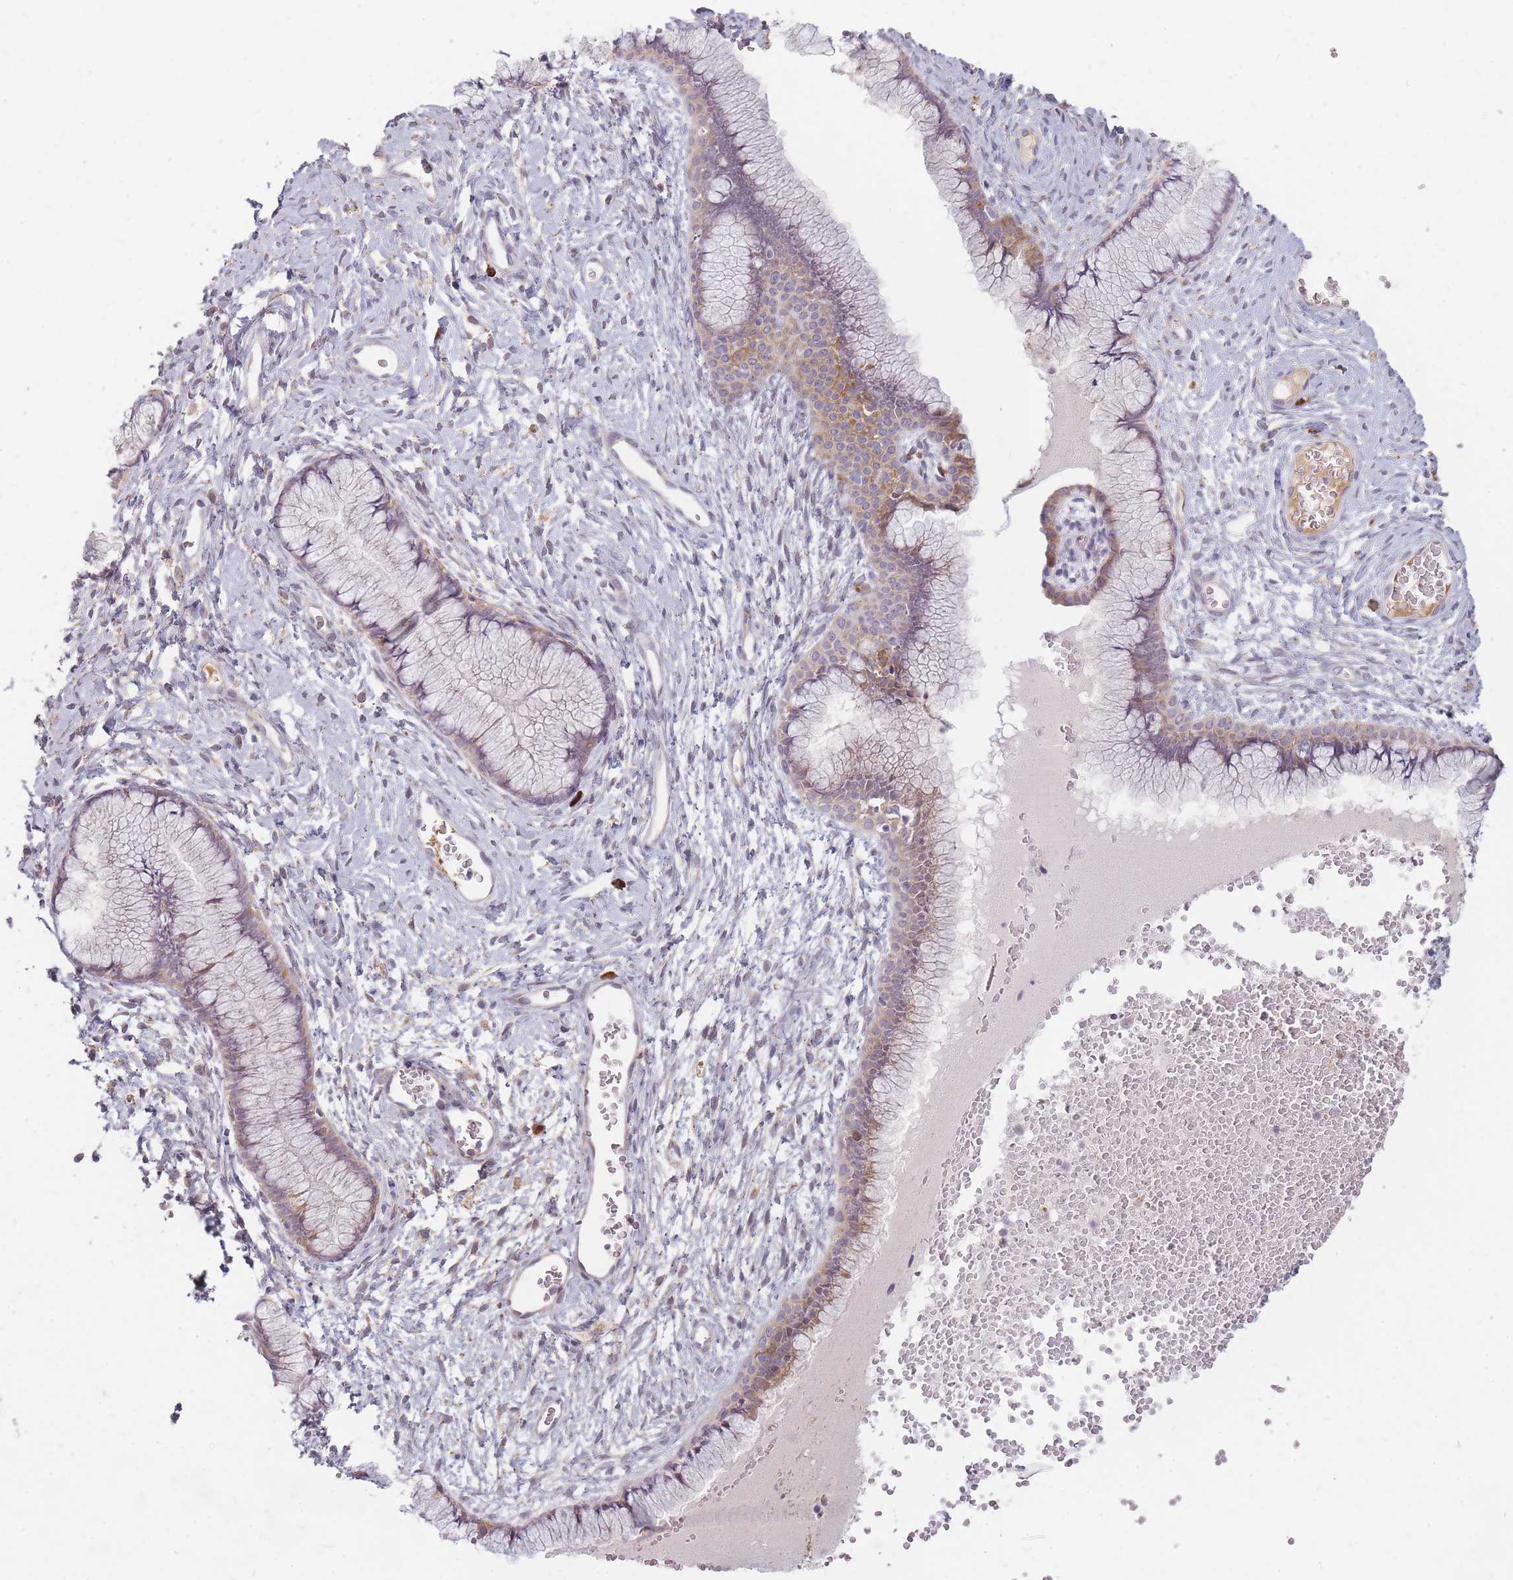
{"staining": {"intensity": "moderate", "quantity": "<25%", "location": "cytoplasmic/membranous"}, "tissue": "cervix", "cell_type": "Glandular cells", "image_type": "normal", "snomed": [{"axis": "morphology", "description": "Normal tissue, NOS"}, {"axis": "topography", "description": "Cervix"}], "caption": "A photomicrograph showing moderate cytoplasmic/membranous staining in approximately <25% of glandular cells in normal cervix, as visualized by brown immunohistochemical staining.", "gene": "SMIM14", "patient": {"sex": "female", "age": 42}}